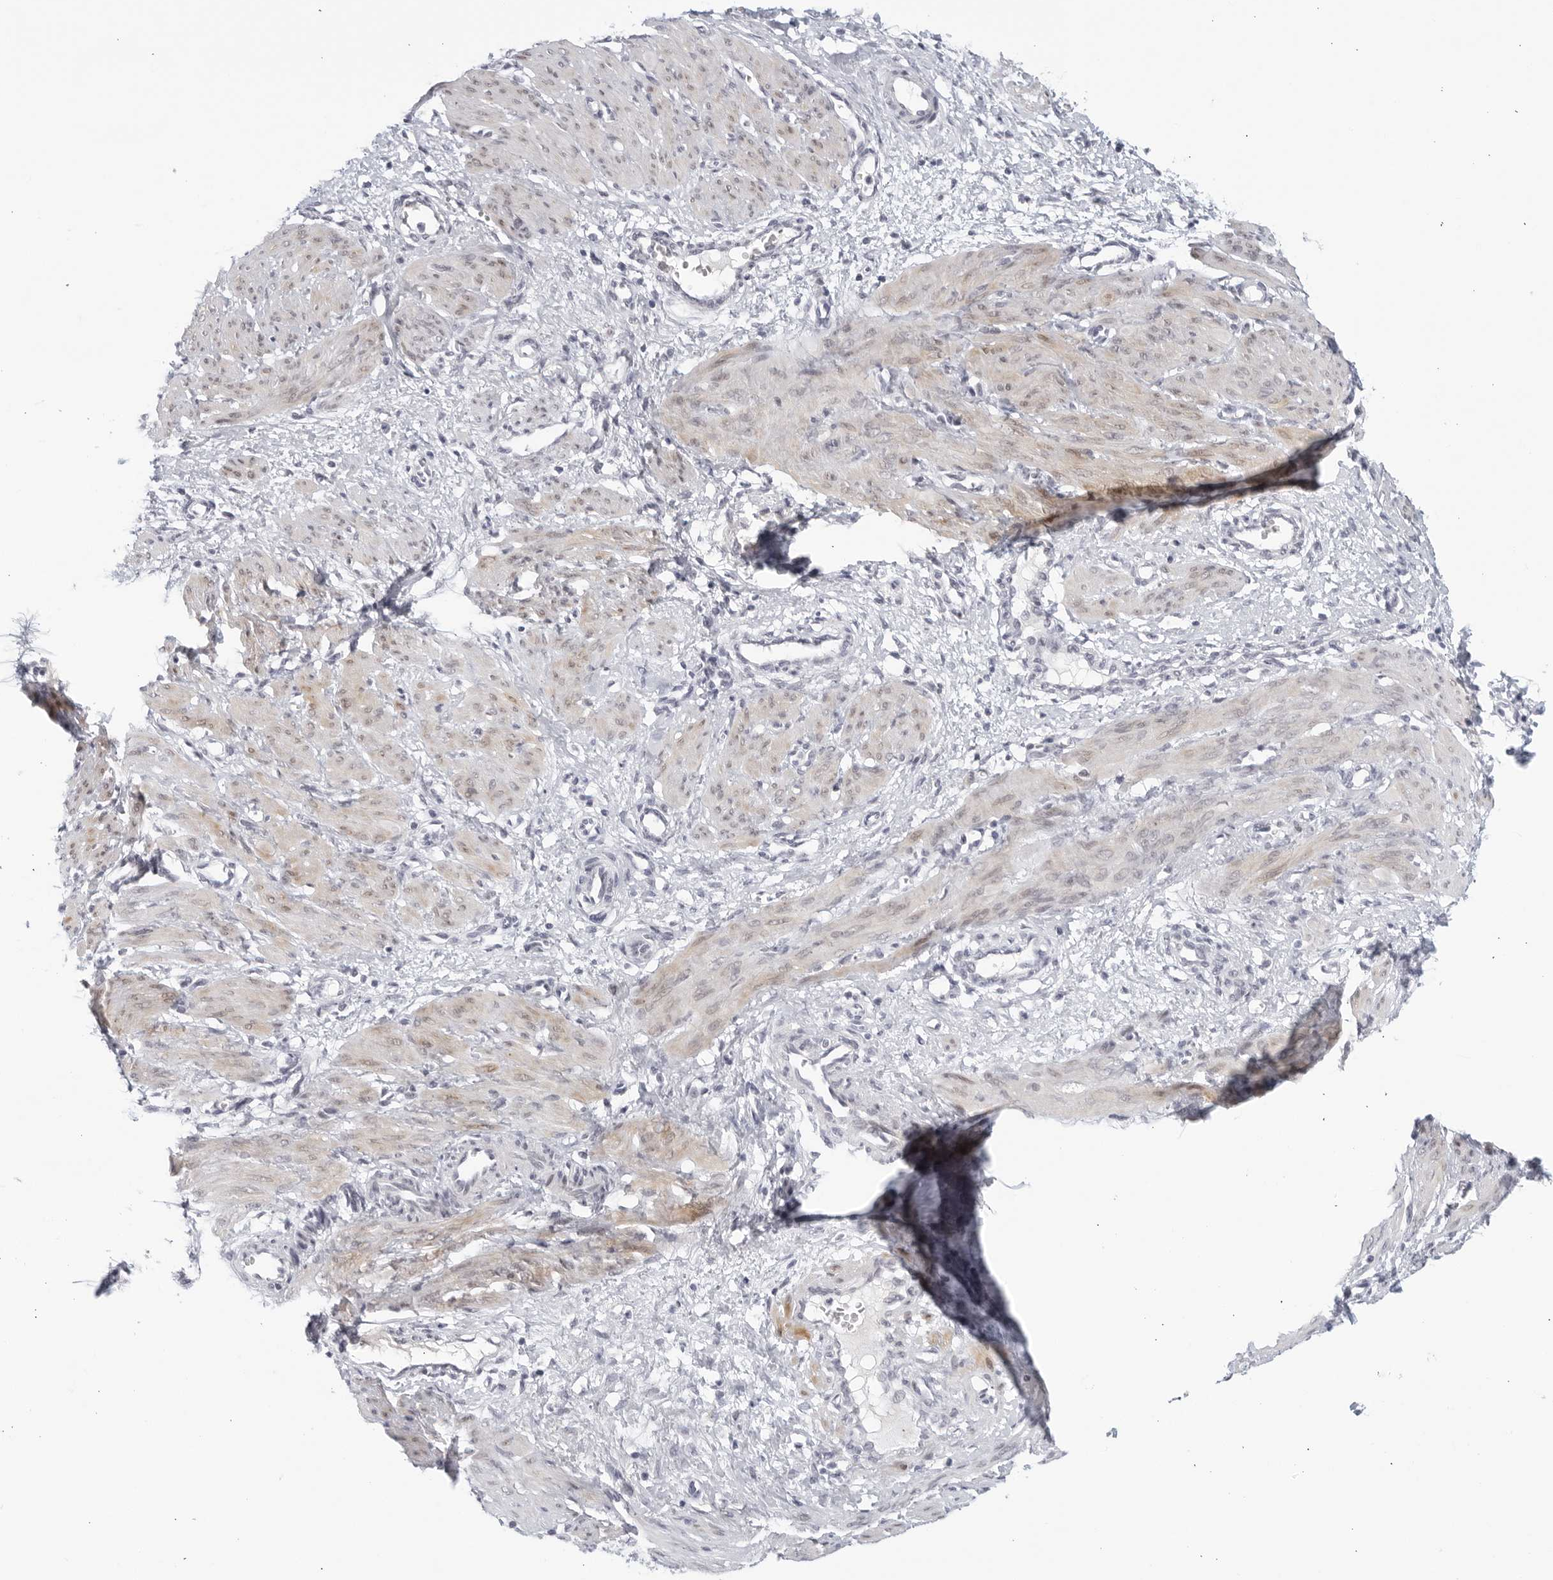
{"staining": {"intensity": "weak", "quantity": "25%-75%", "location": "cytoplasmic/membranous,nuclear"}, "tissue": "smooth muscle", "cell_type": "Smooth muscle cells", "image_type": "normal", "snomed": [{"axis": "morphology", "description": "Normal tissue, NOS"}, {"axis": "topography", "description": "Endometrium"}], "caption": "The histopathology image displays staining of unremarkable smooth muscle, revealing weak cytoplasmic/membranous,nuclear protein expression (brown color) within smooth muscle cells. (DAB (3,3'-diaminobenzidine) IHC, brown staining for protein, blue staining for nuclei).", "gene": "WDTC1", "patient": {"sex": "female", "age": 33}}